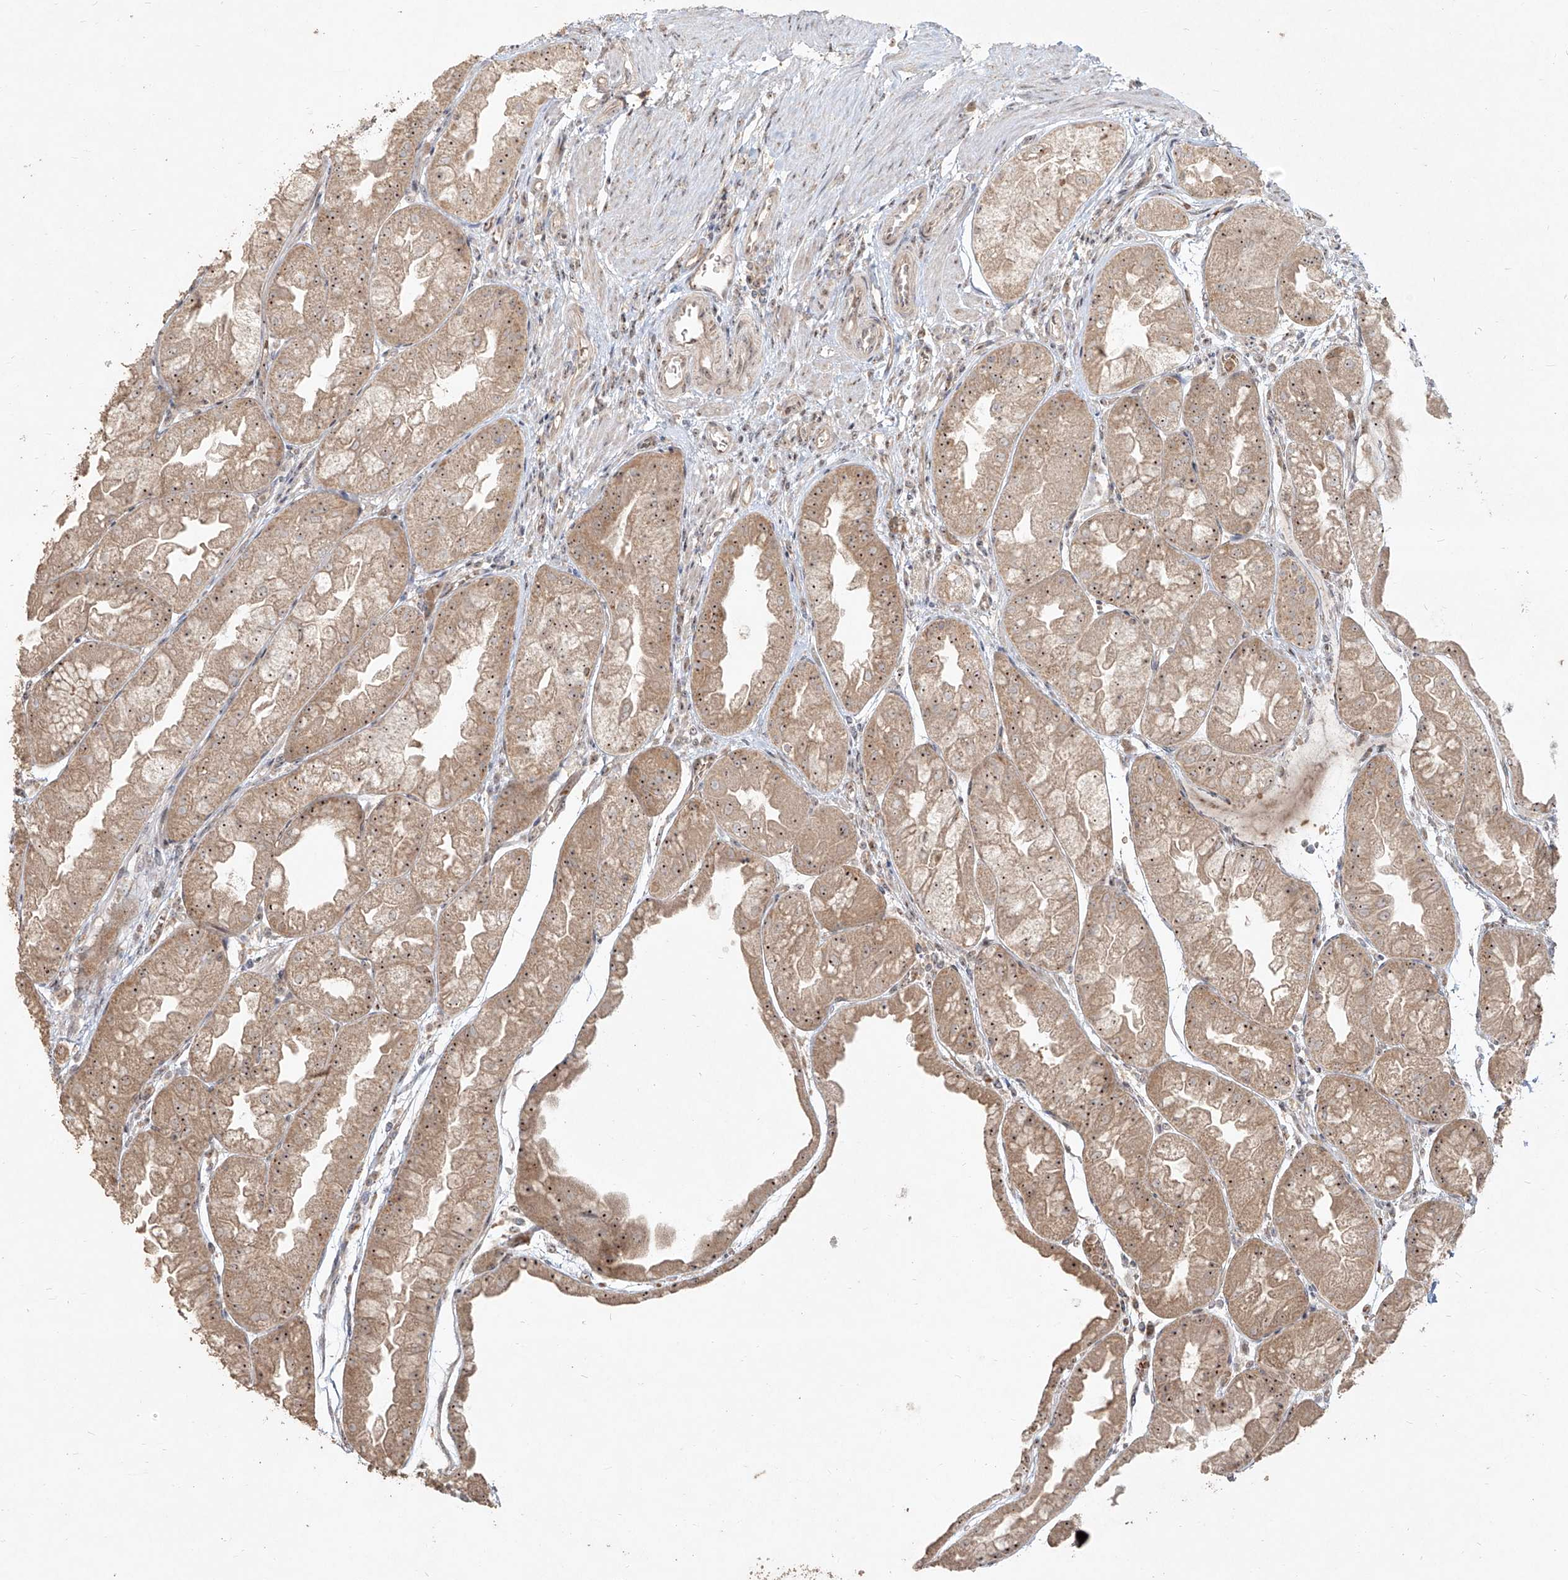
{"staining": {"intensity": "moderate", "quantity": ">75%", "location": "cytoplasmic/membranous,nuclear"}, "tissue": "stomach", "cell_type": "Glandular cells", "image_type": "normal", "snomed": [{"axis": "morphology", "description": "Normal tissue, NOS"}, {"axis": "topography", "description": "Stomach, upper"}], "caption": "This image reveals unremarkable stomach stained with immunohistochemistry to label a protein in brown. The cytoplasmic/membranous,nuclear of glandular cells show moderate positivity for the protein. Nuclei are counter-stained blue.", "gene": "BYSL", "patient": {"sex": "male", "age": 47}}